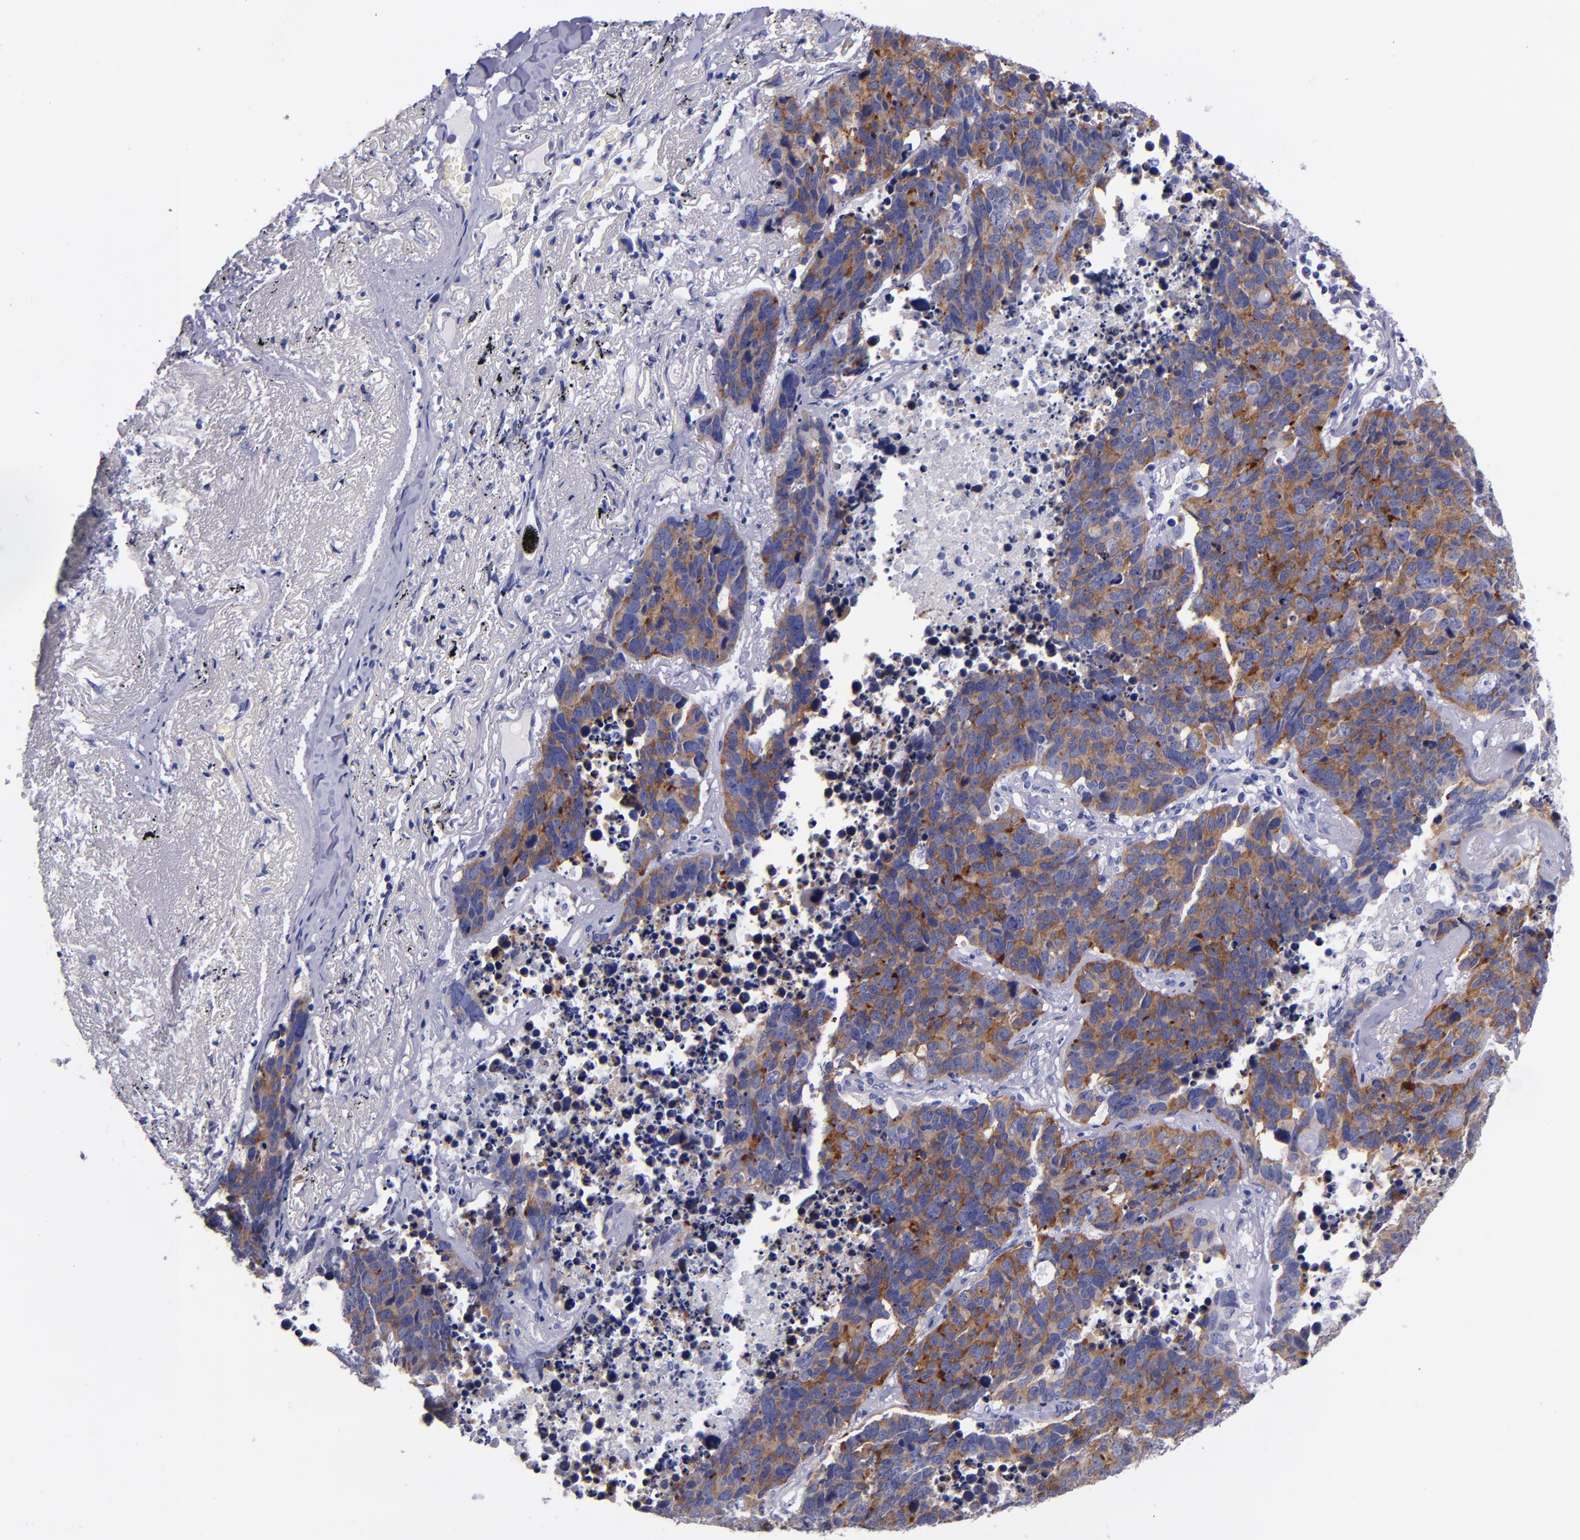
{"staining": {"intensity": "strong", "quantity": ">75%", "location": "cytoplasmic/membranous"}, "tissue": "lung cancer", "cell_type": "Tumor cells", "image_type": "cancer", "snomed": [{"axis": "morphology", "description": "Carcinoid, malignant, NOS"}, {"axis": "topography", "description": "Lung"}], "caption": "A micrograph of human carcinoid (malignant) (lung) stained for a protein exhibits strong cytoplasmic/membranous brown staining in tumor cells.", "gene": "SV2A", "patient": {"sex": "male", "age": 60}}